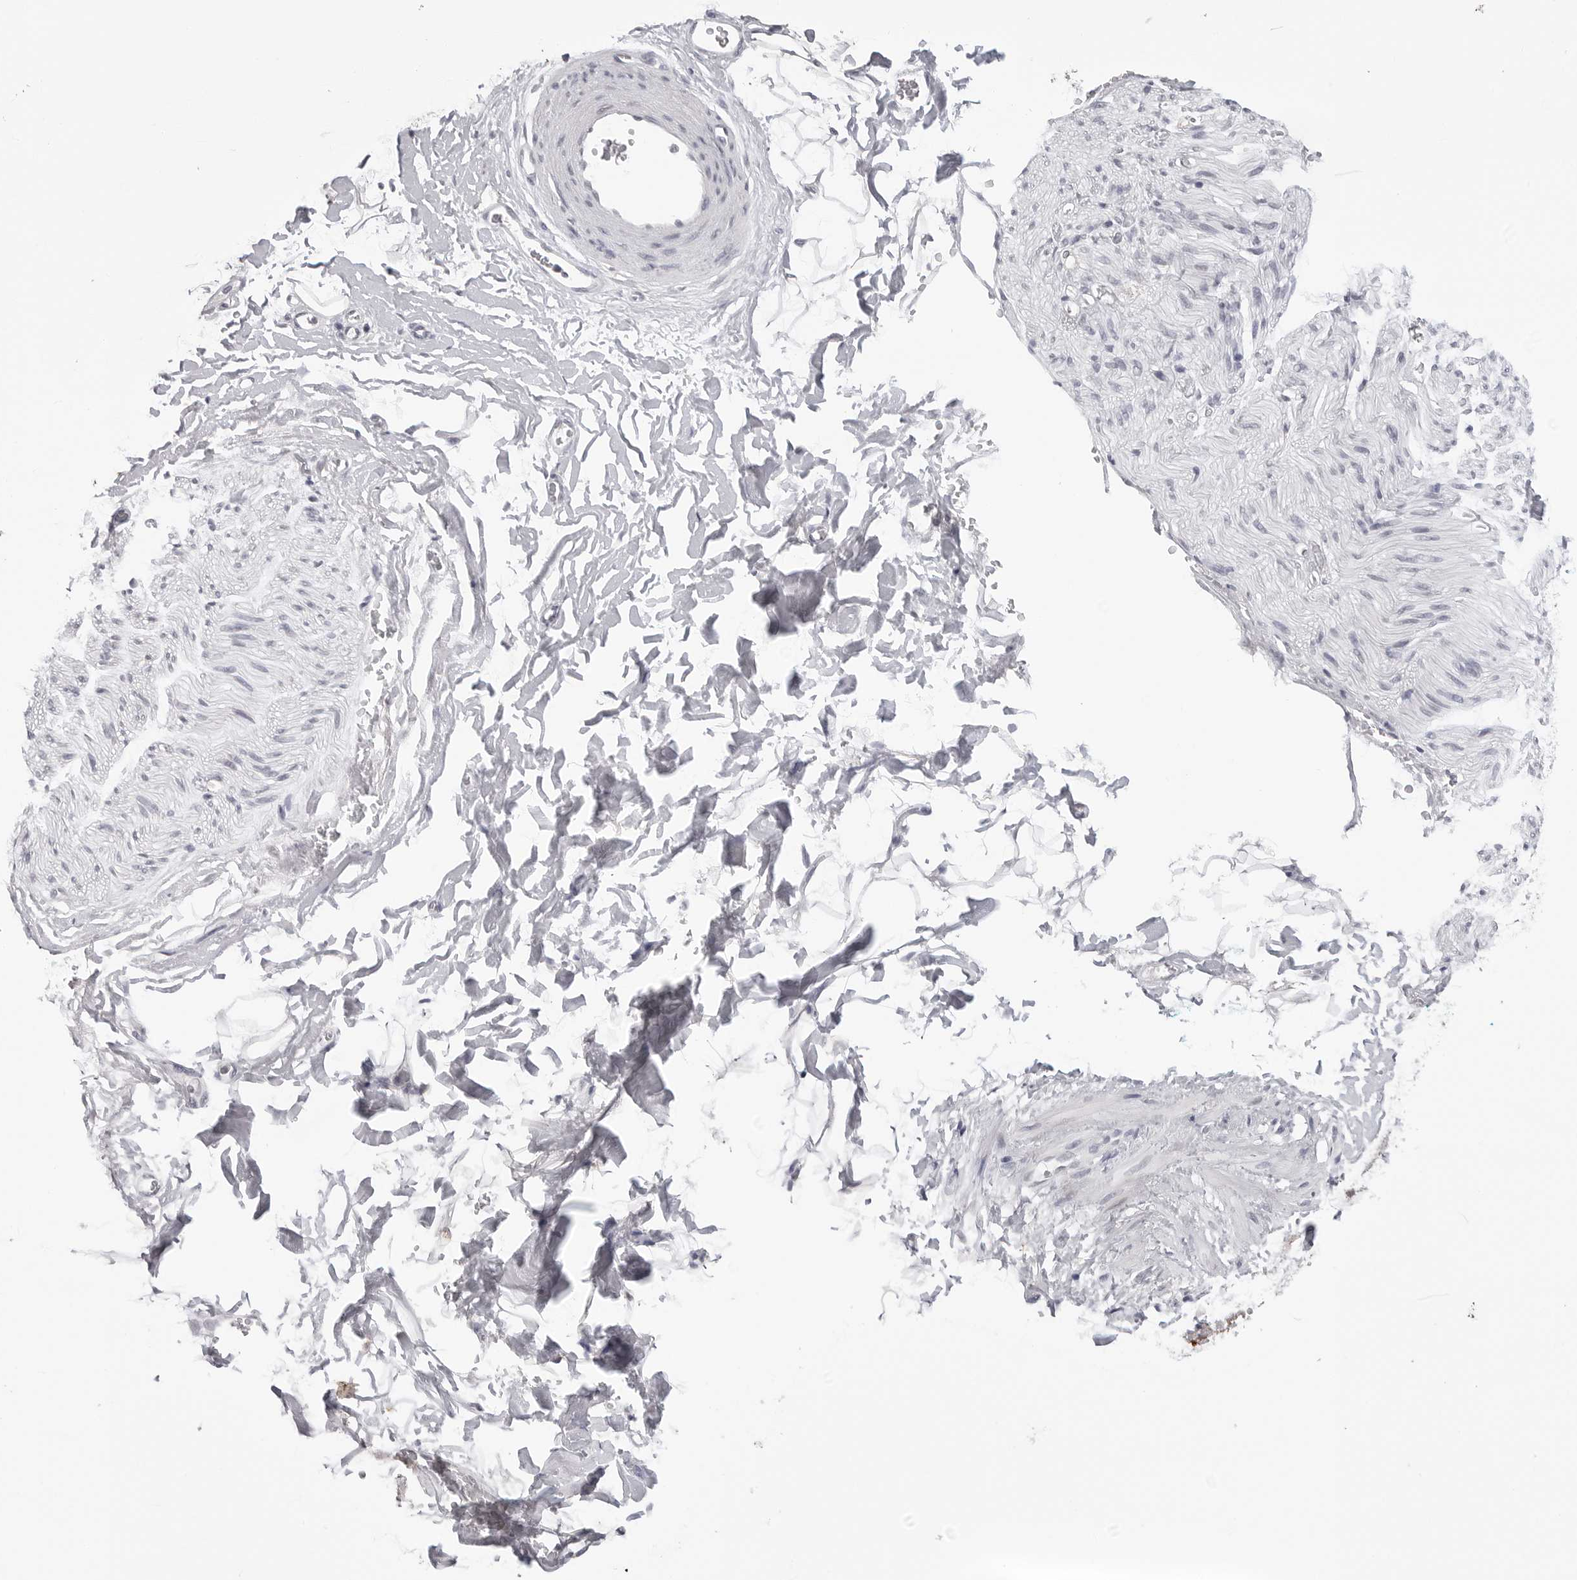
{"staining": {"intensity": "negative", "quantity": "none", "location": "none"}, "tissue": "adipose tissue", "cell_type": "Adipocytes", "image_type": "normal", "snomed": [{"axis": "morphology", "description": "Normal tissue, NOS"}, {"axis": "morphology", "description": "Adenocarcinoma, NOS"}, {"axis": "topography", "description": "Pancreas"}, {"axis": "topography", "description": "Peripheral nerve tissue"}], "caption": "This photomicrograph is of benign adipose tissue stained with IHC to label a protein in brown with the nuclei are counter-stained blue. There is no expression in adipocytes. (DAB (3,3'-diaminobenzidine) immunohistochemistry (IHC), high magnification).", "gene": "CDK20", "patient": {"sex": "male", "age": 59}}